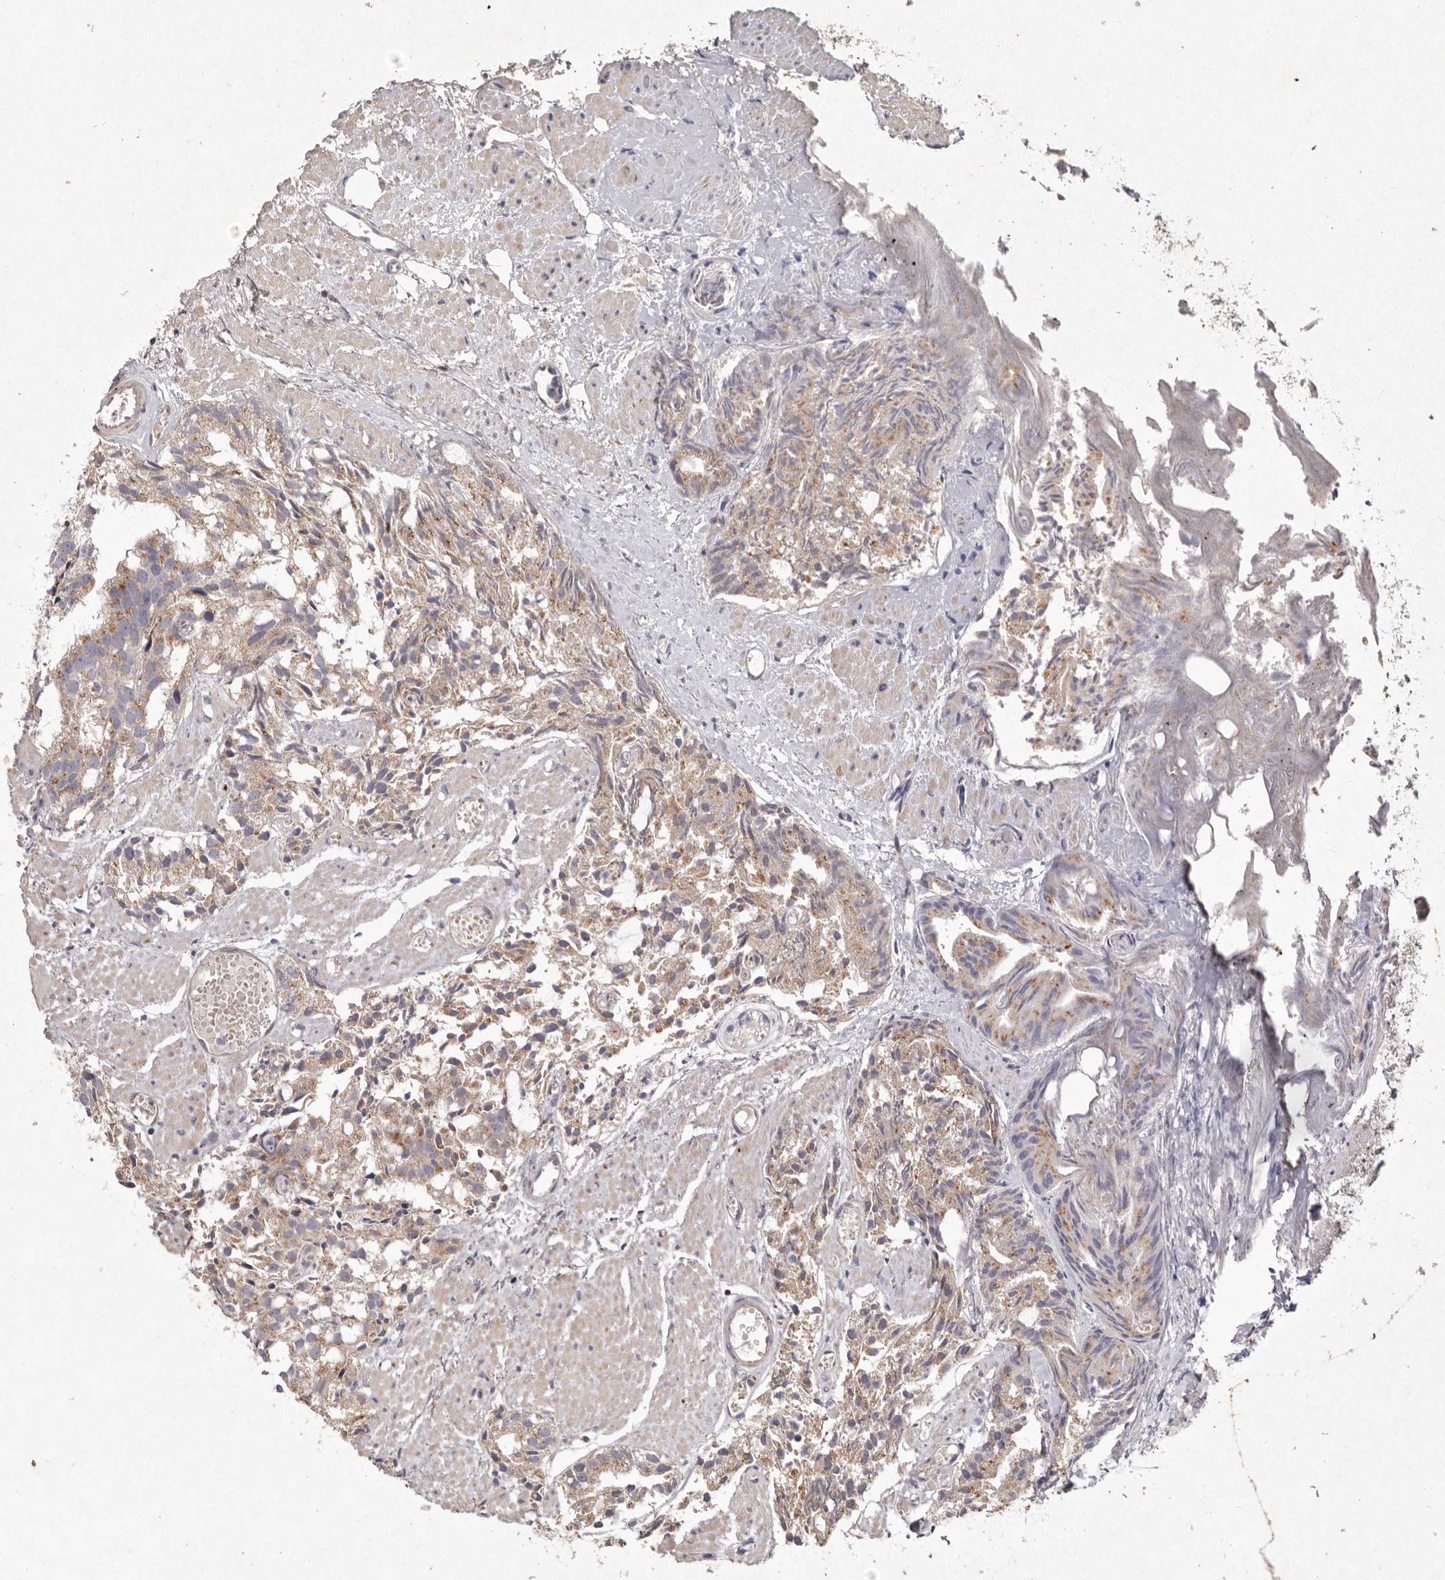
{"staining": {"intensity": "moderate", "quantity": ">75%", "location": "cytoplasmic/membranous"}, "tissue": "prostate cancer", "cell_type": "Tumor cells", "image_type": "cancer", "snomed": [{"axis": "morphology", "description": "Adenocarcinoma, Low grade"}, {"axis": "topography", "description": "Prostate"}], "caption": "Immunohistochemical staining of adenocarcinoma (low-grade) (prostate) shows moderate cytoplasmic/membranous protein staining in approximately >75% of tumor cells.", "gene": "USP24", "patient": {"sex": "male", "age": 88}}